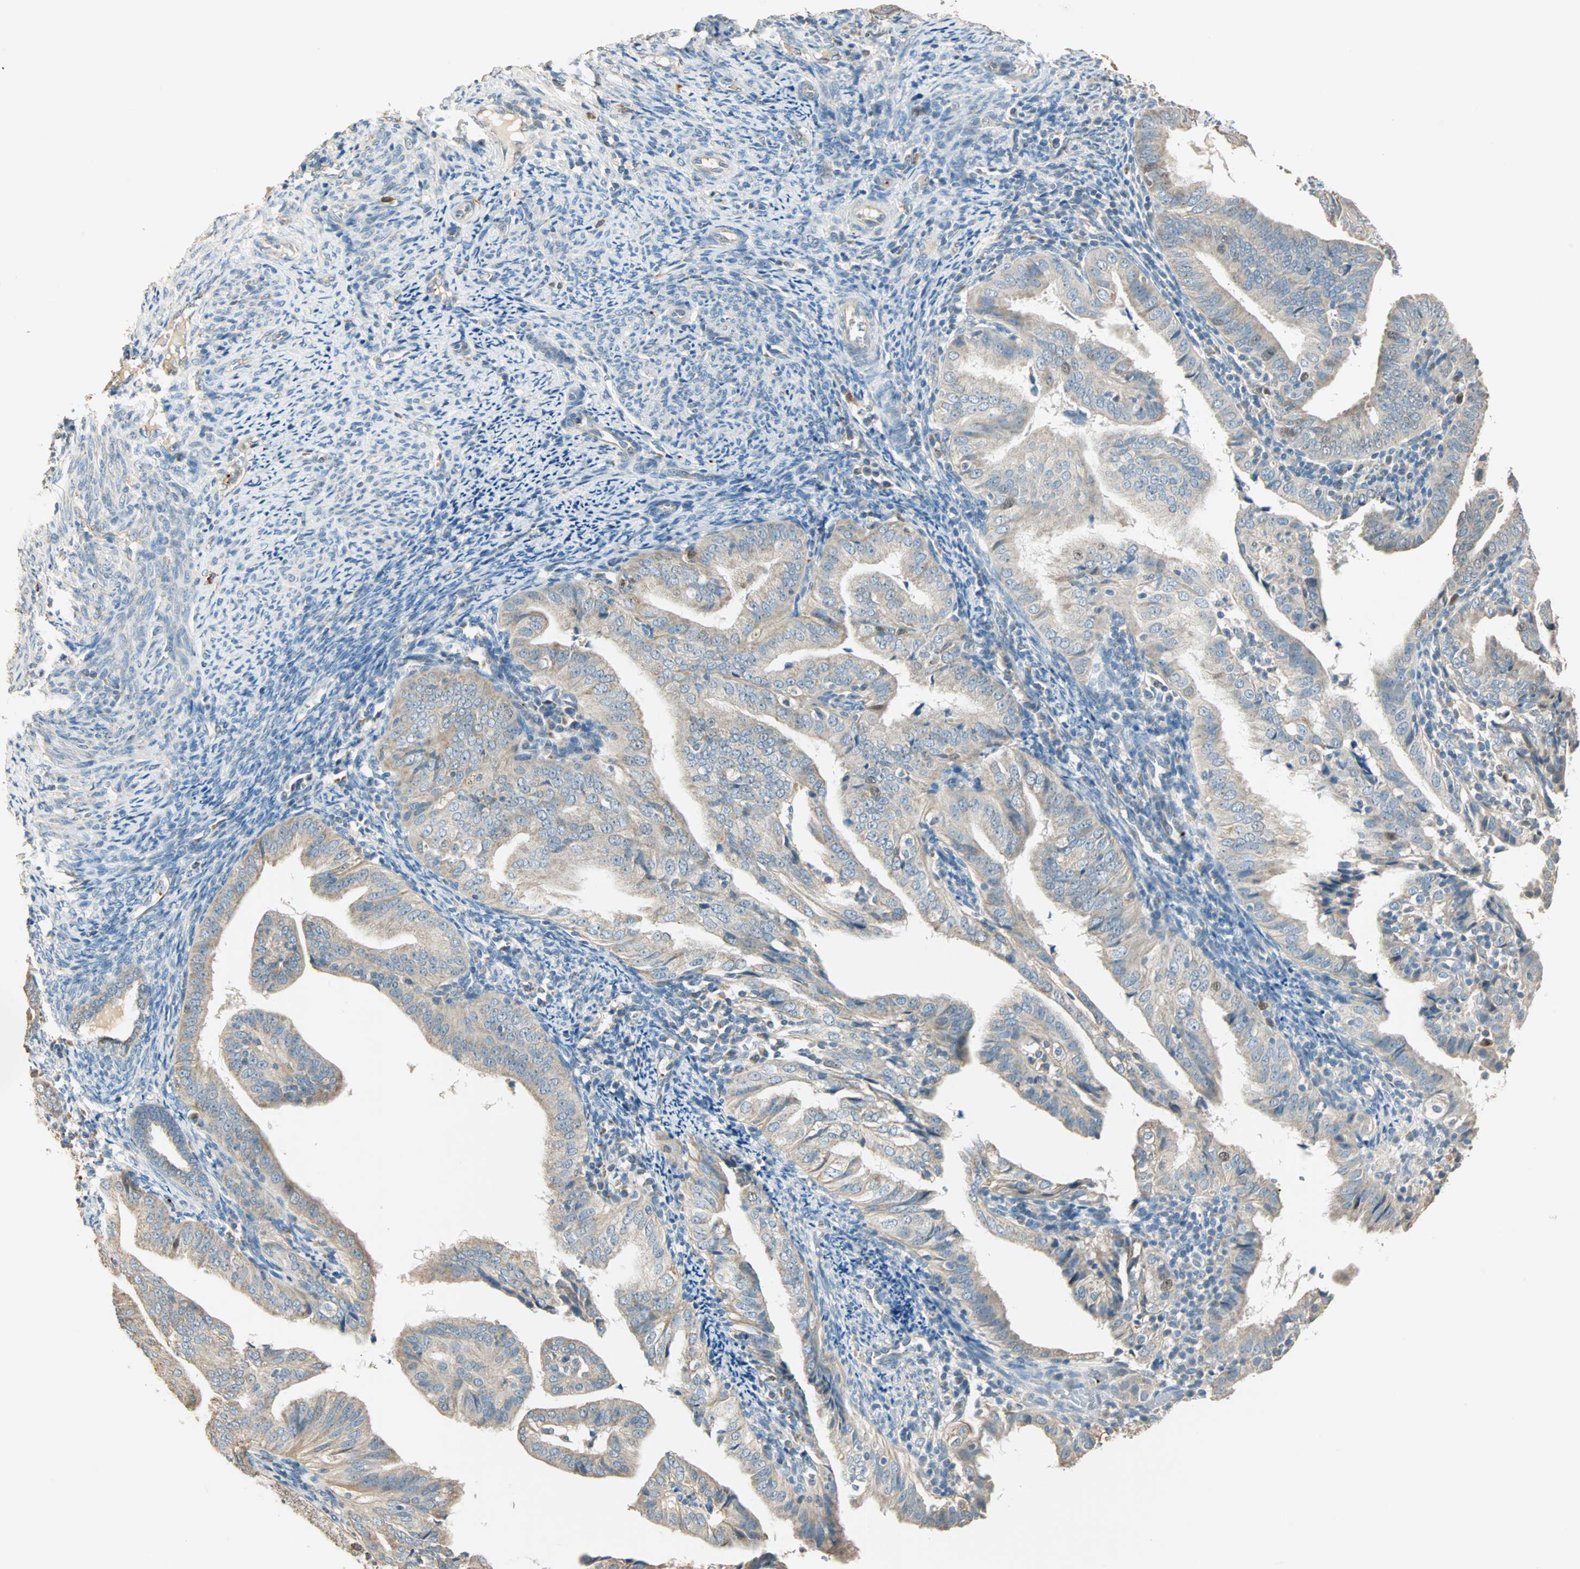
{"staining": {"intensity": "weak", "quantity": ">75%", "location": "cytoplasmic/membranous"}, "tissue": "endometrial cancer", "cell_type": "Tumor cells", "image_type": "cancer", "snomed": [{"axis": "morphology", "description": "Adenocarcinoma, NOS"}, {"axis": "topography", "description": "Endometrium"}], "caption": "The micrograph exhibits staining of adenocarcinoma (endometrial), revealing weak cytoplasmic/membranous protein positivity (brown color) within tumor cells.", "gene": "RAD18", "patient": {"sex": "female", "age": 58}}